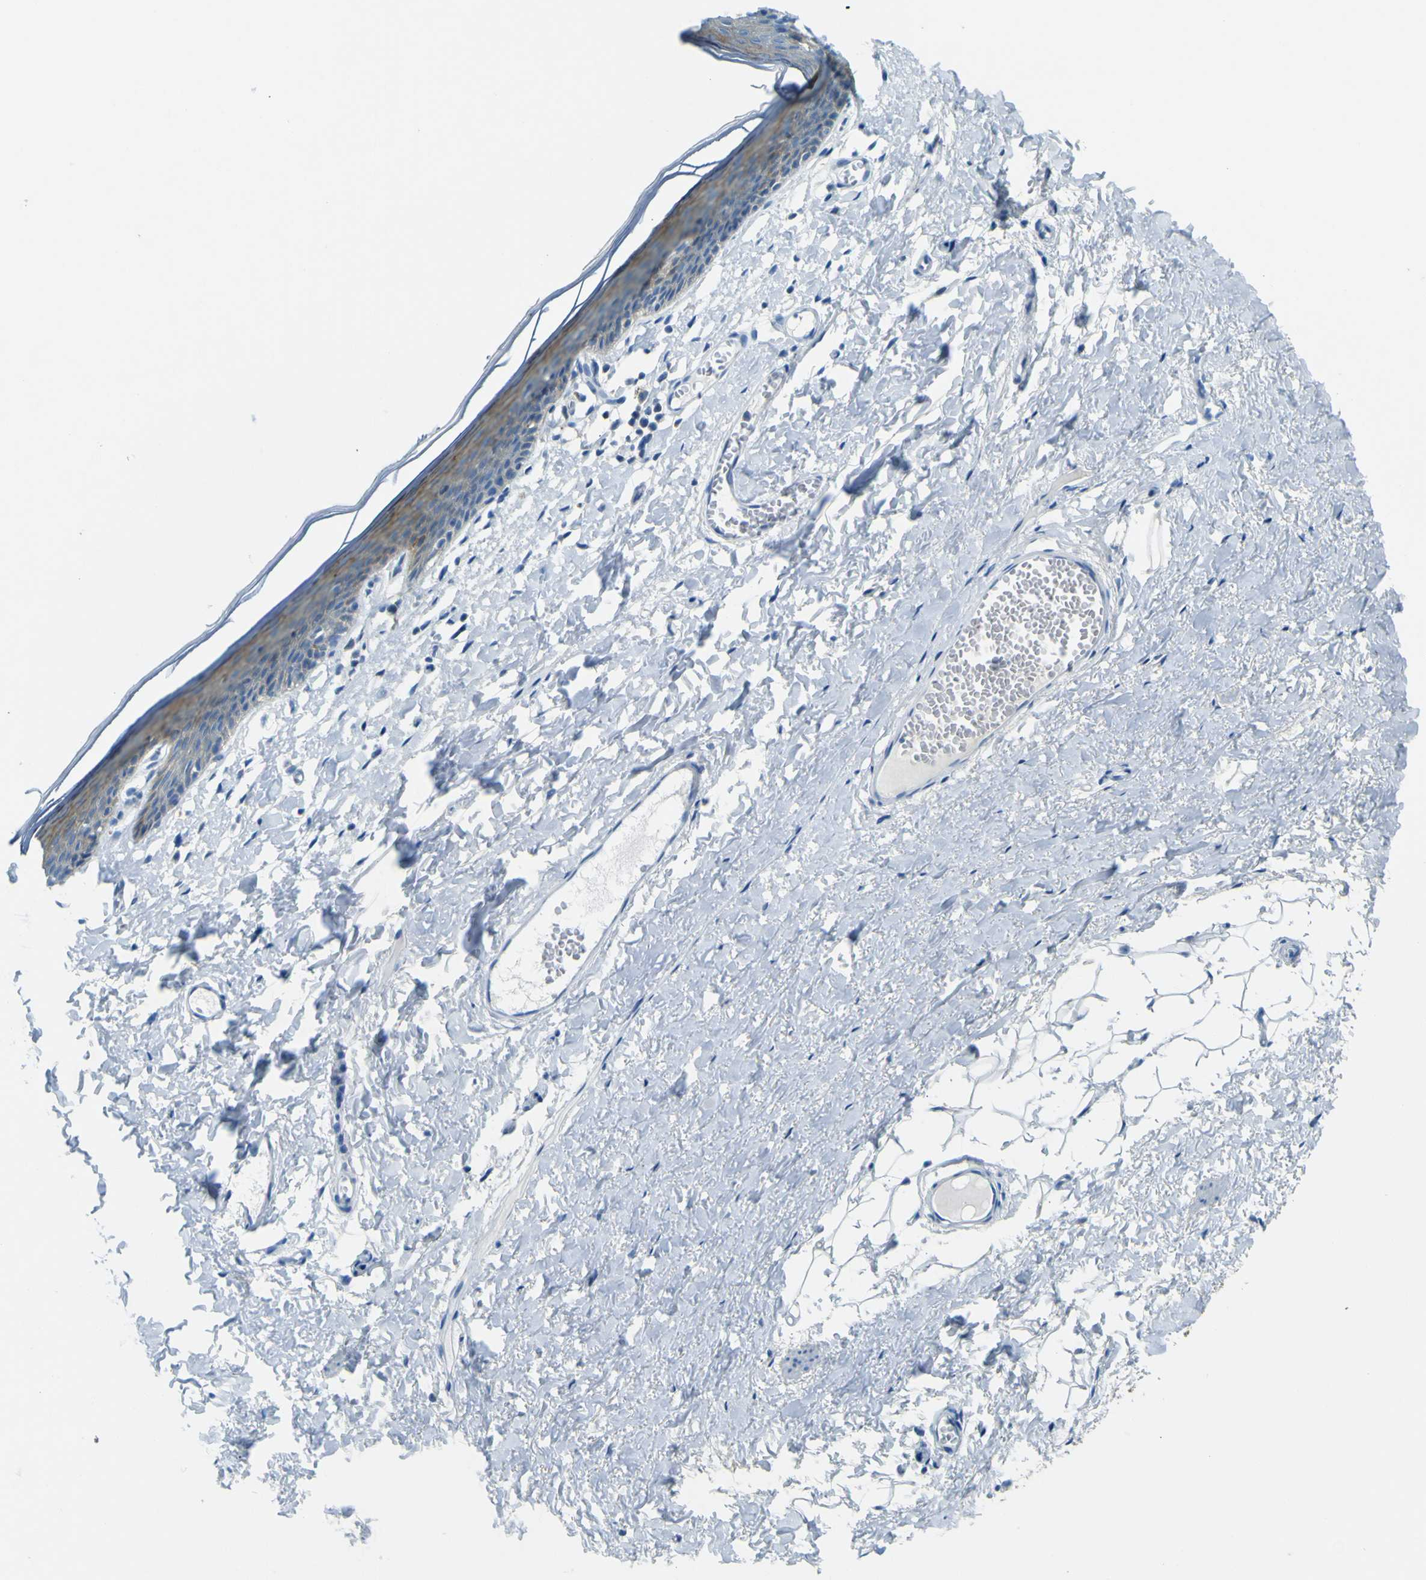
{"staining": {"intensity": "moderate", "quantity": "25%-75%", "location": "cytoplasmic/membranous"}, "tissue": "skin", "cell_type": "Epidermal cells", "image_type": "normal", "snomed": [{"axis": "morphology", "description": "Normal tissue, NOS"}, {"axis": "topography", "description": "Vulva"}], "caption": "Normal skin was stained to show a protein in brown. There is medium levels of moderate cytoplasmic/membranous positivity in approximately 25%-75% of epidermal cells. The protein of interest is shown in brown color, while the nuclei are stained blue.", "gene": "SORCS1", "patient": {"sex": "female", "age": 54}}